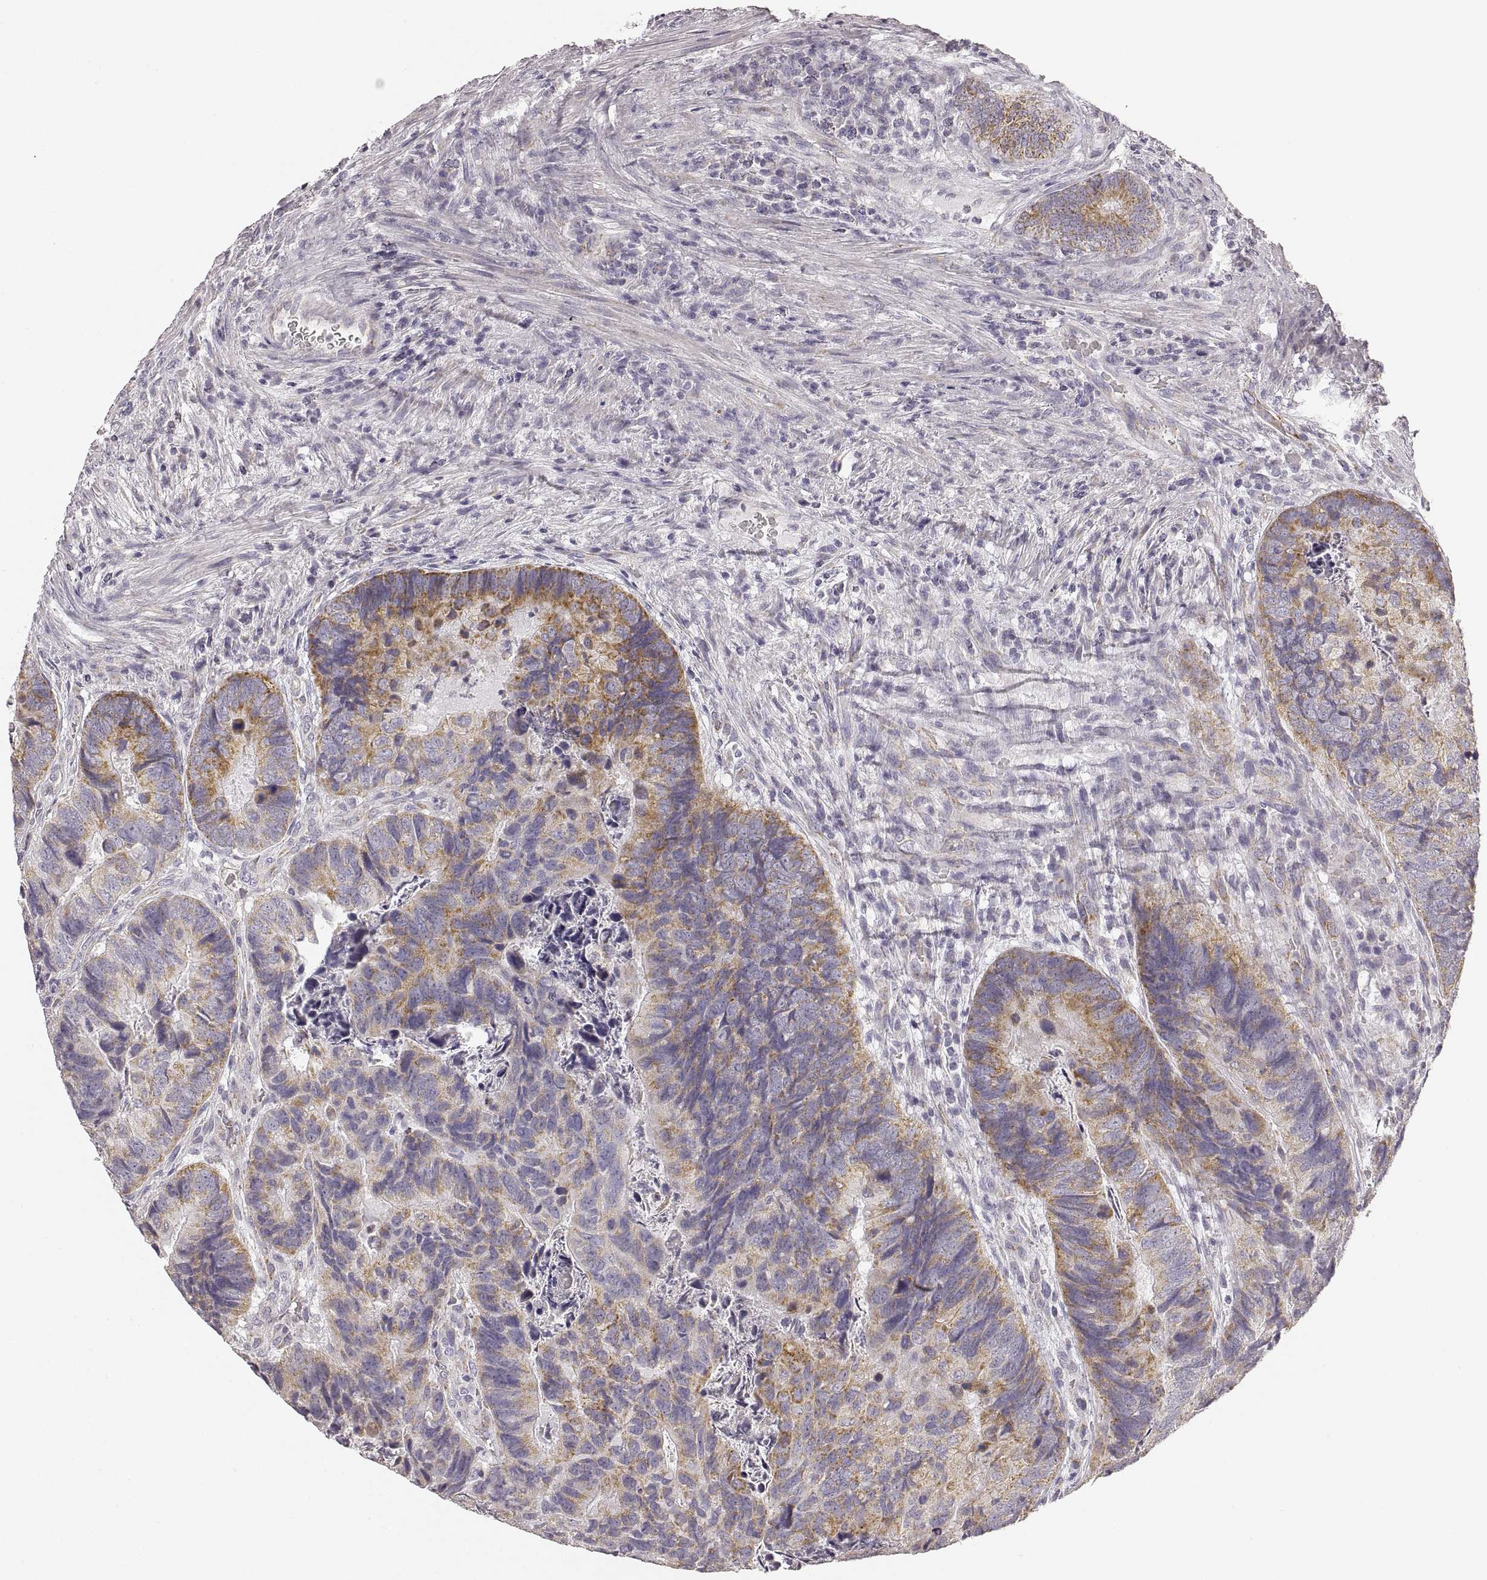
{"staining": {"intensity": "weak", "quantity": ">75%", "location": "cytoplasmic/membranous"}, "tissue": "colorectal cancer", "cell_type": "Tumor cells", "image_type": "cancer", "snomed": [{"axis": "morphology", "description": "Adenocarcinoma, NOS"}, {"axis": "topography", "description": "Colon"}], "caption": "A low amount of weak cytoplasmic/membranous staining is appreciated in about >75% of tumor cells in colorectal cancer tissue.", "gene": "RDH13", "patient": {"sex": "female", "age": 67}}